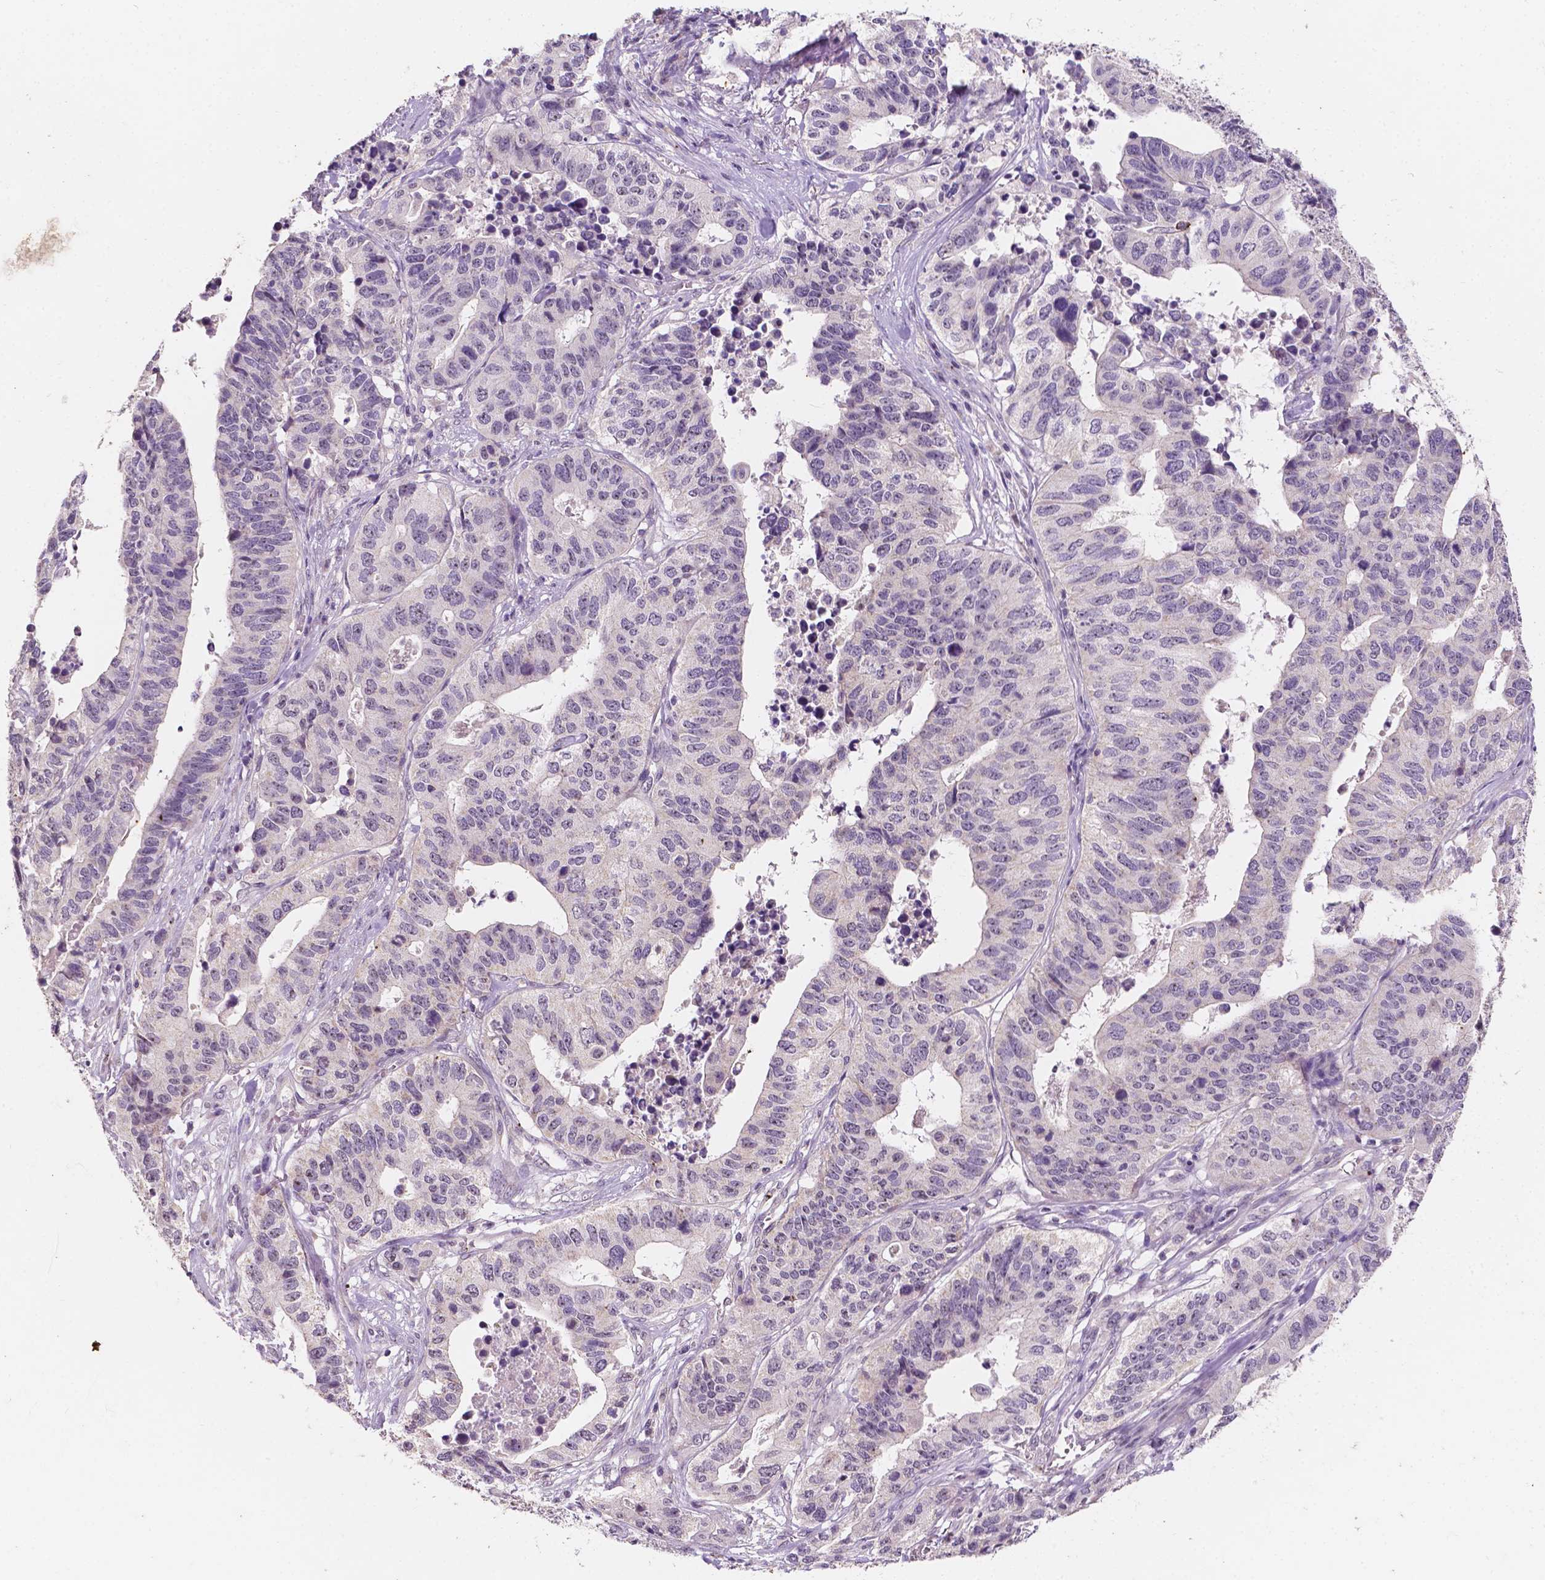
{"staining": {"intensity": "negative", "quantity": "none", "location": "none"}, "tissue": "stomach cancer", "cell_type": "Tumor cells", "image_type": "cancer", "snomed": [{"axis": "morphology", "description": "Adenocarcinoma, NOS"}, {"axis": "topography", "description": "Stomach, upper"}], "caption": "The histopathology image exhibits no significant positivity in tumor cells of adenocarcinoma (stomach).", "gene": "SIRT2", "patient": {"sex": "female", "age": 67}}